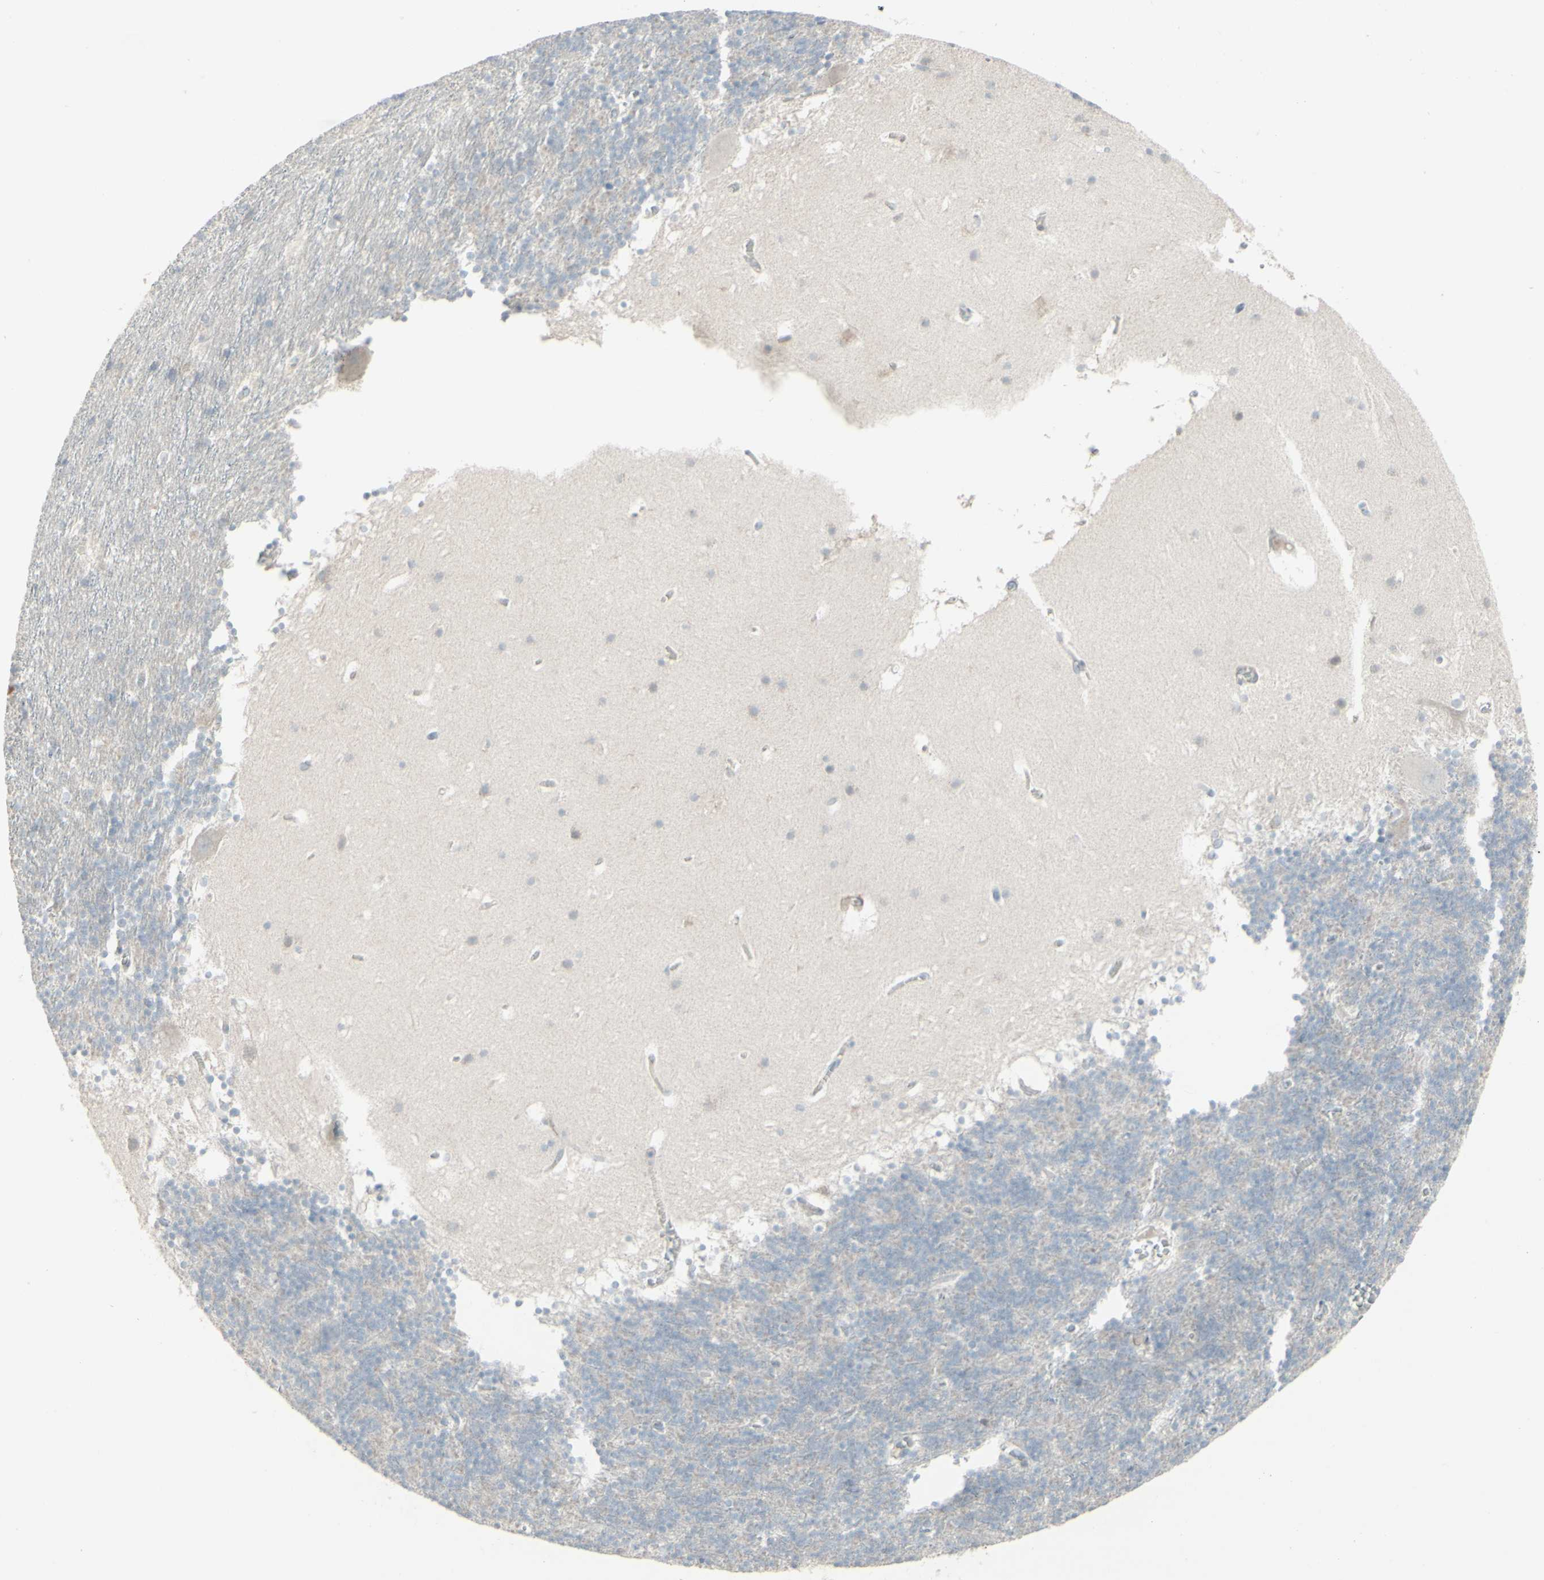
{"staining": {"intensity": "negative", "quantity": "none", "location": "none"}, "tissue": "cerebellum", "cell_type": "Cells in granular layer", "image_type": "normal", "snomed": [{"axis": "morphology", "description": "Normal tissue, NOS"}, {"axis": "topography", "description": "Cerebellum"}], "caption": "Cerebellum stained for a protein using immunohistochemistry reveals no staining cells in granular layer.", "gene": "GMNN", "patient": {"sex": "male", "age": 45}}